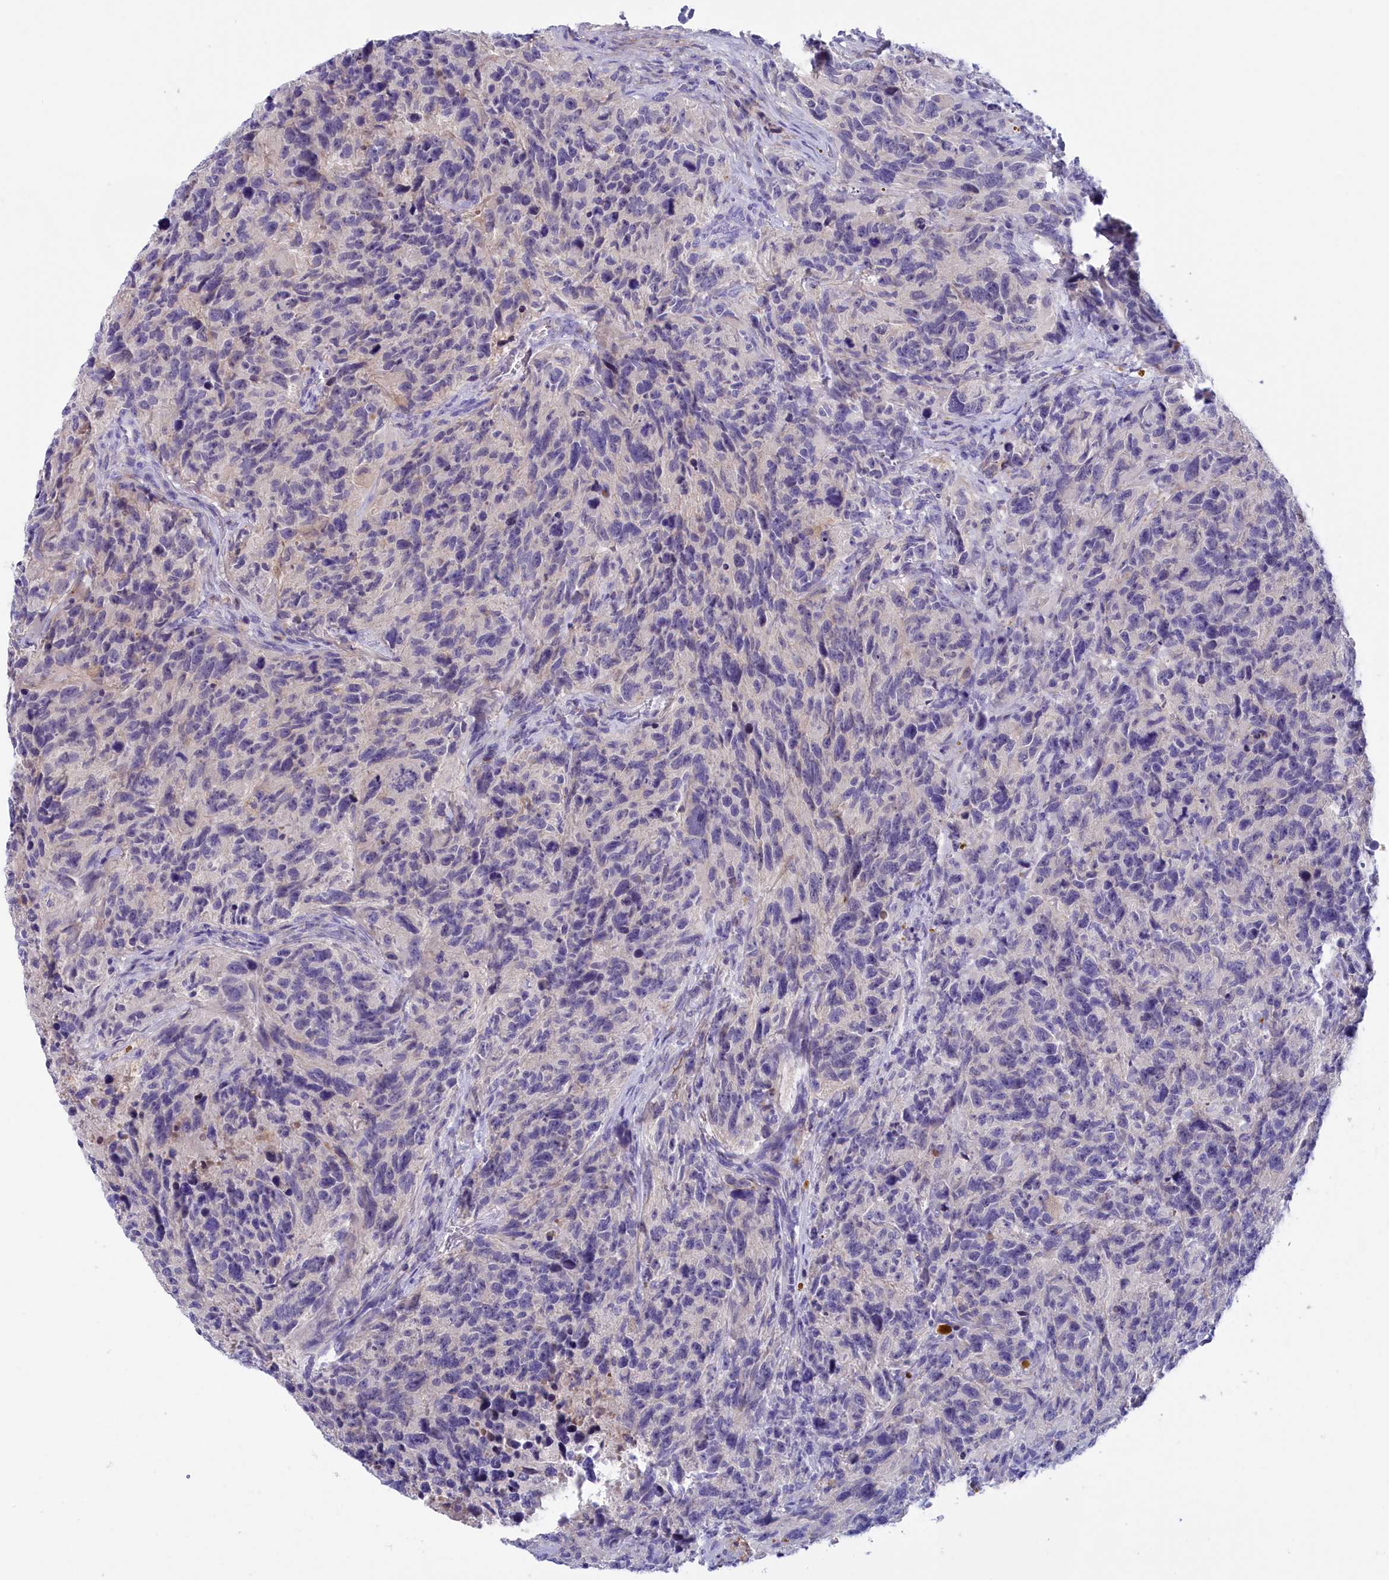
{"staining": {"intensity": "negative", "quantity": "none", "location": "none"}, "tissue": "glioma", "cell_type": "Tumor cells", "image_type": "cancer", "snomed": [{"axis": "morphology", "description": "Glioma, malignant, High grade"}, {"axis": "topography", "description": "Brain"}], "caption": "There is no significant positivity in tumor cells of malignant glioma (high-grade). (DAB immunohistochemistry visualized using brightfield microscopy, high magnification).", "gene": "STYX", "patient": {"sex": "male", "age": 69}}